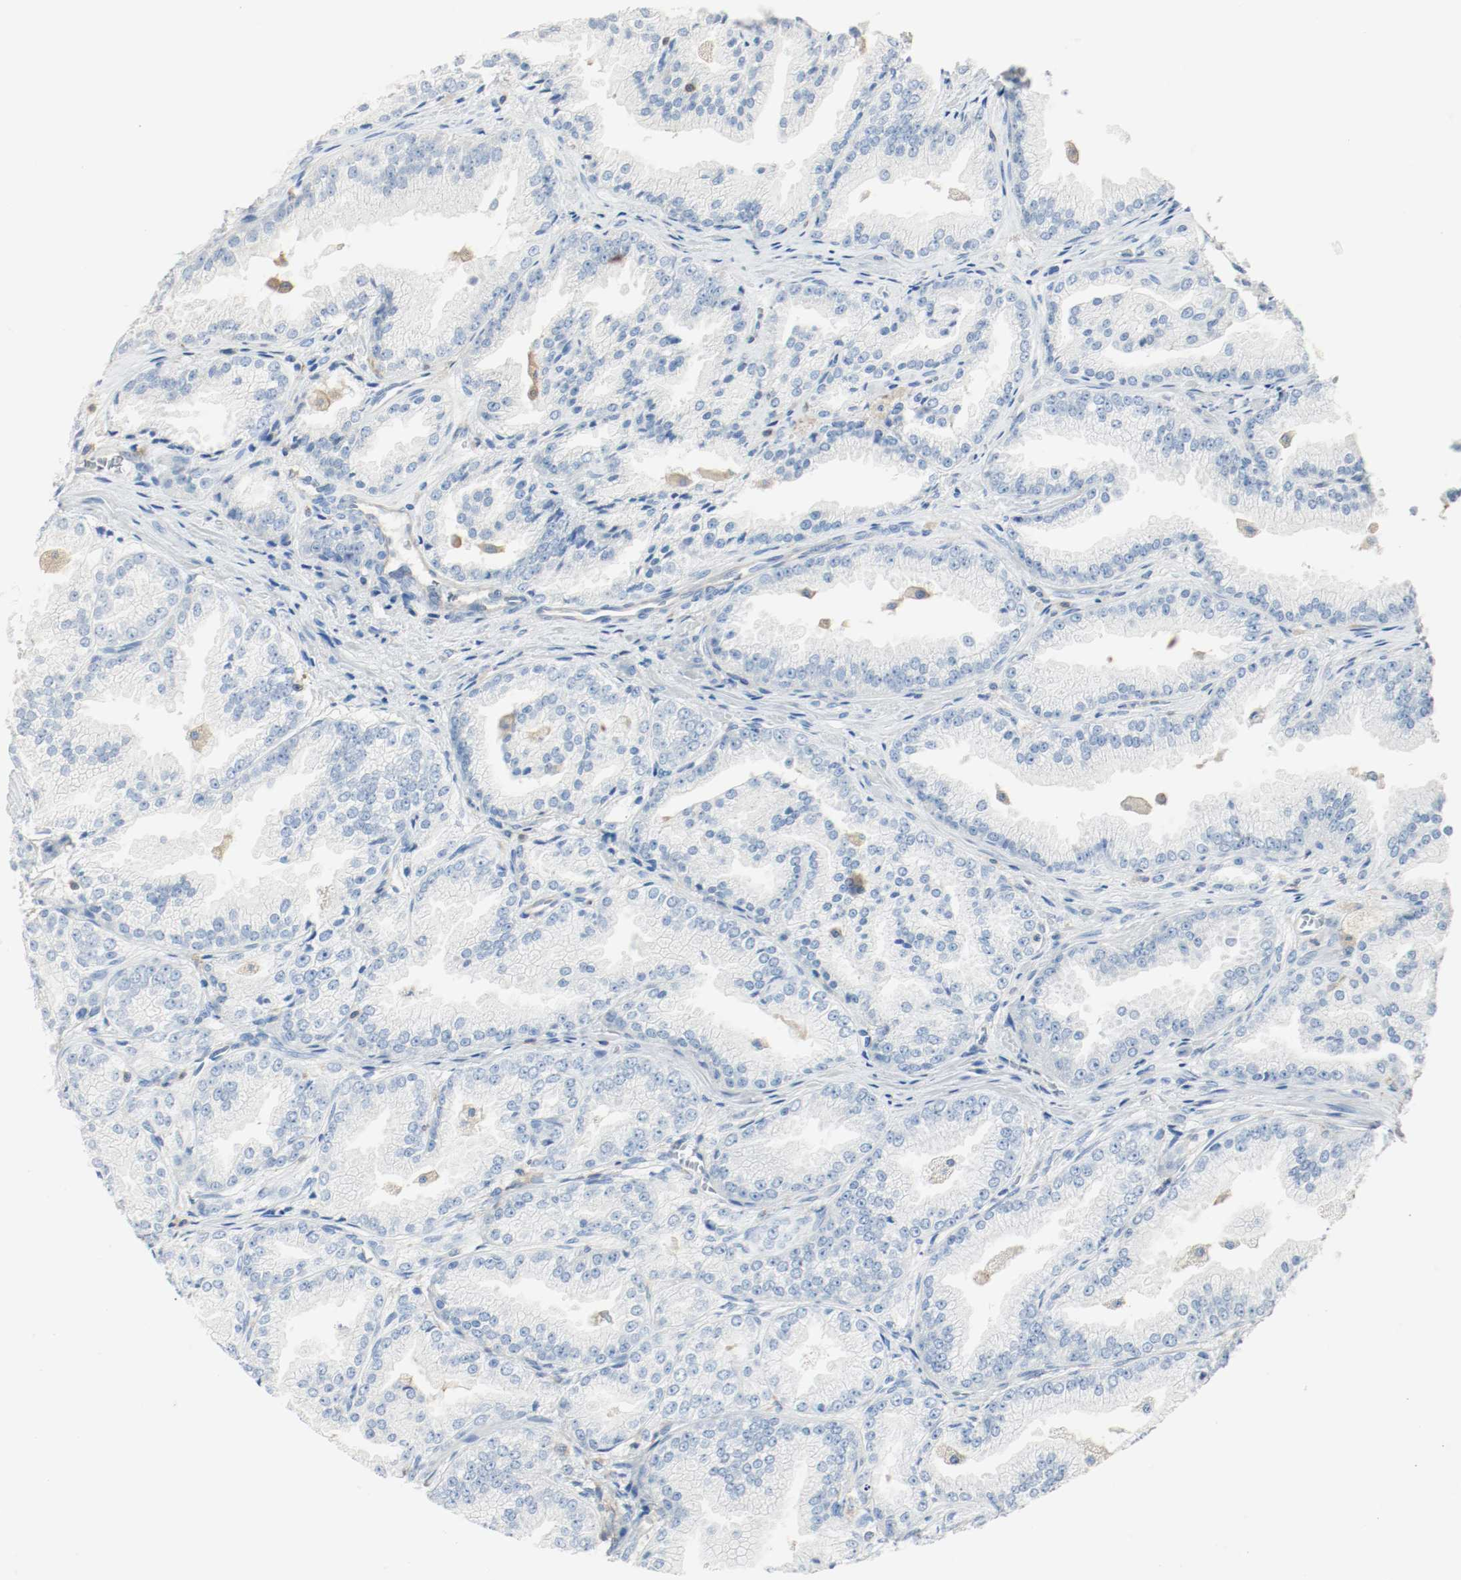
{"staining": {"intensity": "negative", "quantity": "none", "location": "none"}, "tissue": "prostate cancer", "cell_type": "Tumor cells", "image_type": "cancer", "snomed": [{"axis": "morphology", "description": "Adenocarcinoma, High grade"}, {"axis": "topography", "description": "Prostate"}], "caption": "This is an immunohistochemistry histopathology image of prostate cancer. There is no expression in tumor cells.", "gene": "ARPC1B", "patient": {"sex": "male", "age": 61}}